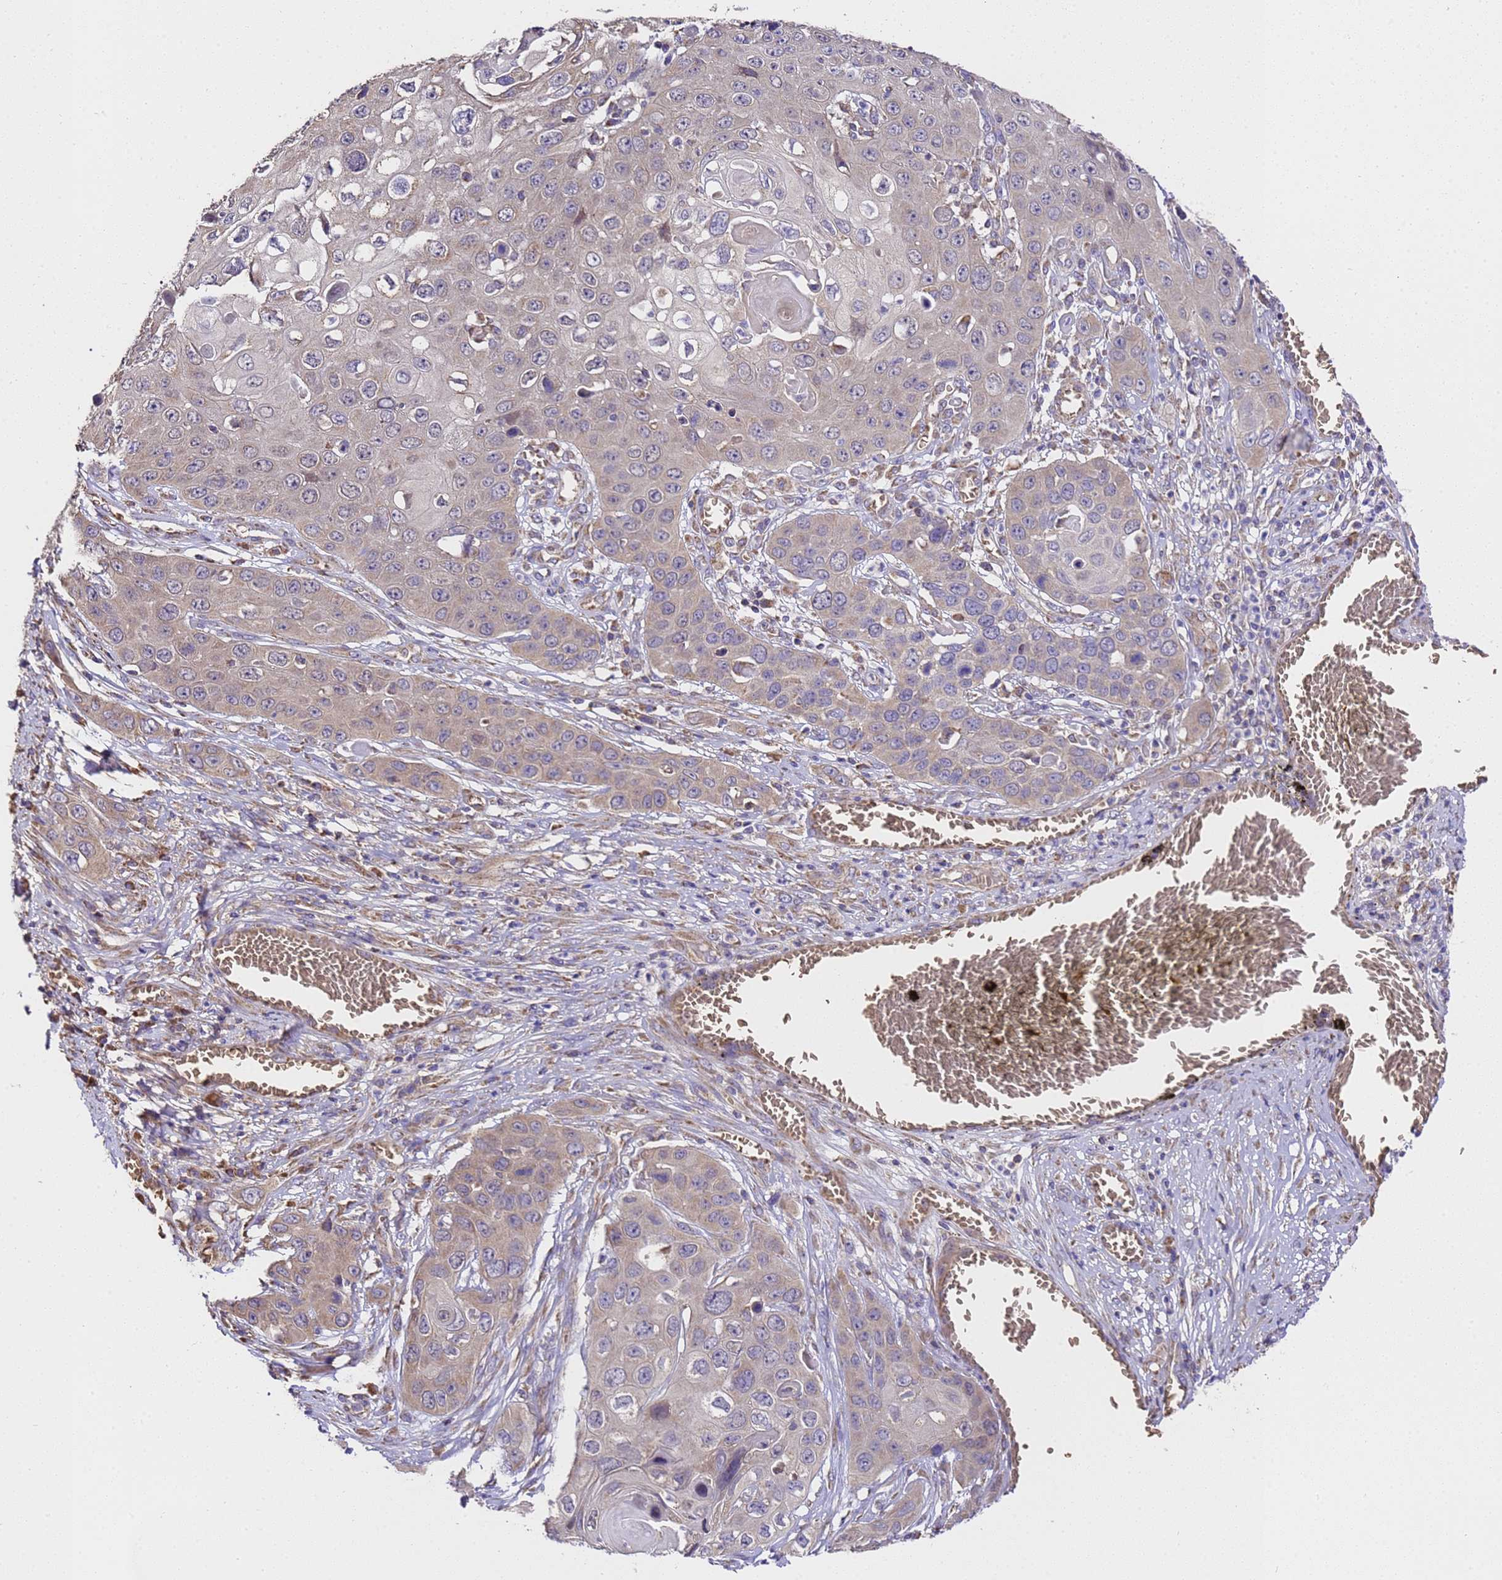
{"staining": {"intensity": "weak", "quantity": "<25%", "location": "cytoplasmic/membranous"}, "tissue": "skin cancer", "cell_type": "Tumor cells", "image_type": "cancer", "snomed": [{"axis": "morphology", "description": "Squamous cell carcinoma, NOS"}, {"axis": "topography", "description": "Skin"}], "caption": "Tumor cells are negative for brown protein staining in skin cancer.", "gene": "LRRIQ1", "patient": {"sex": "male", "age": 55}}